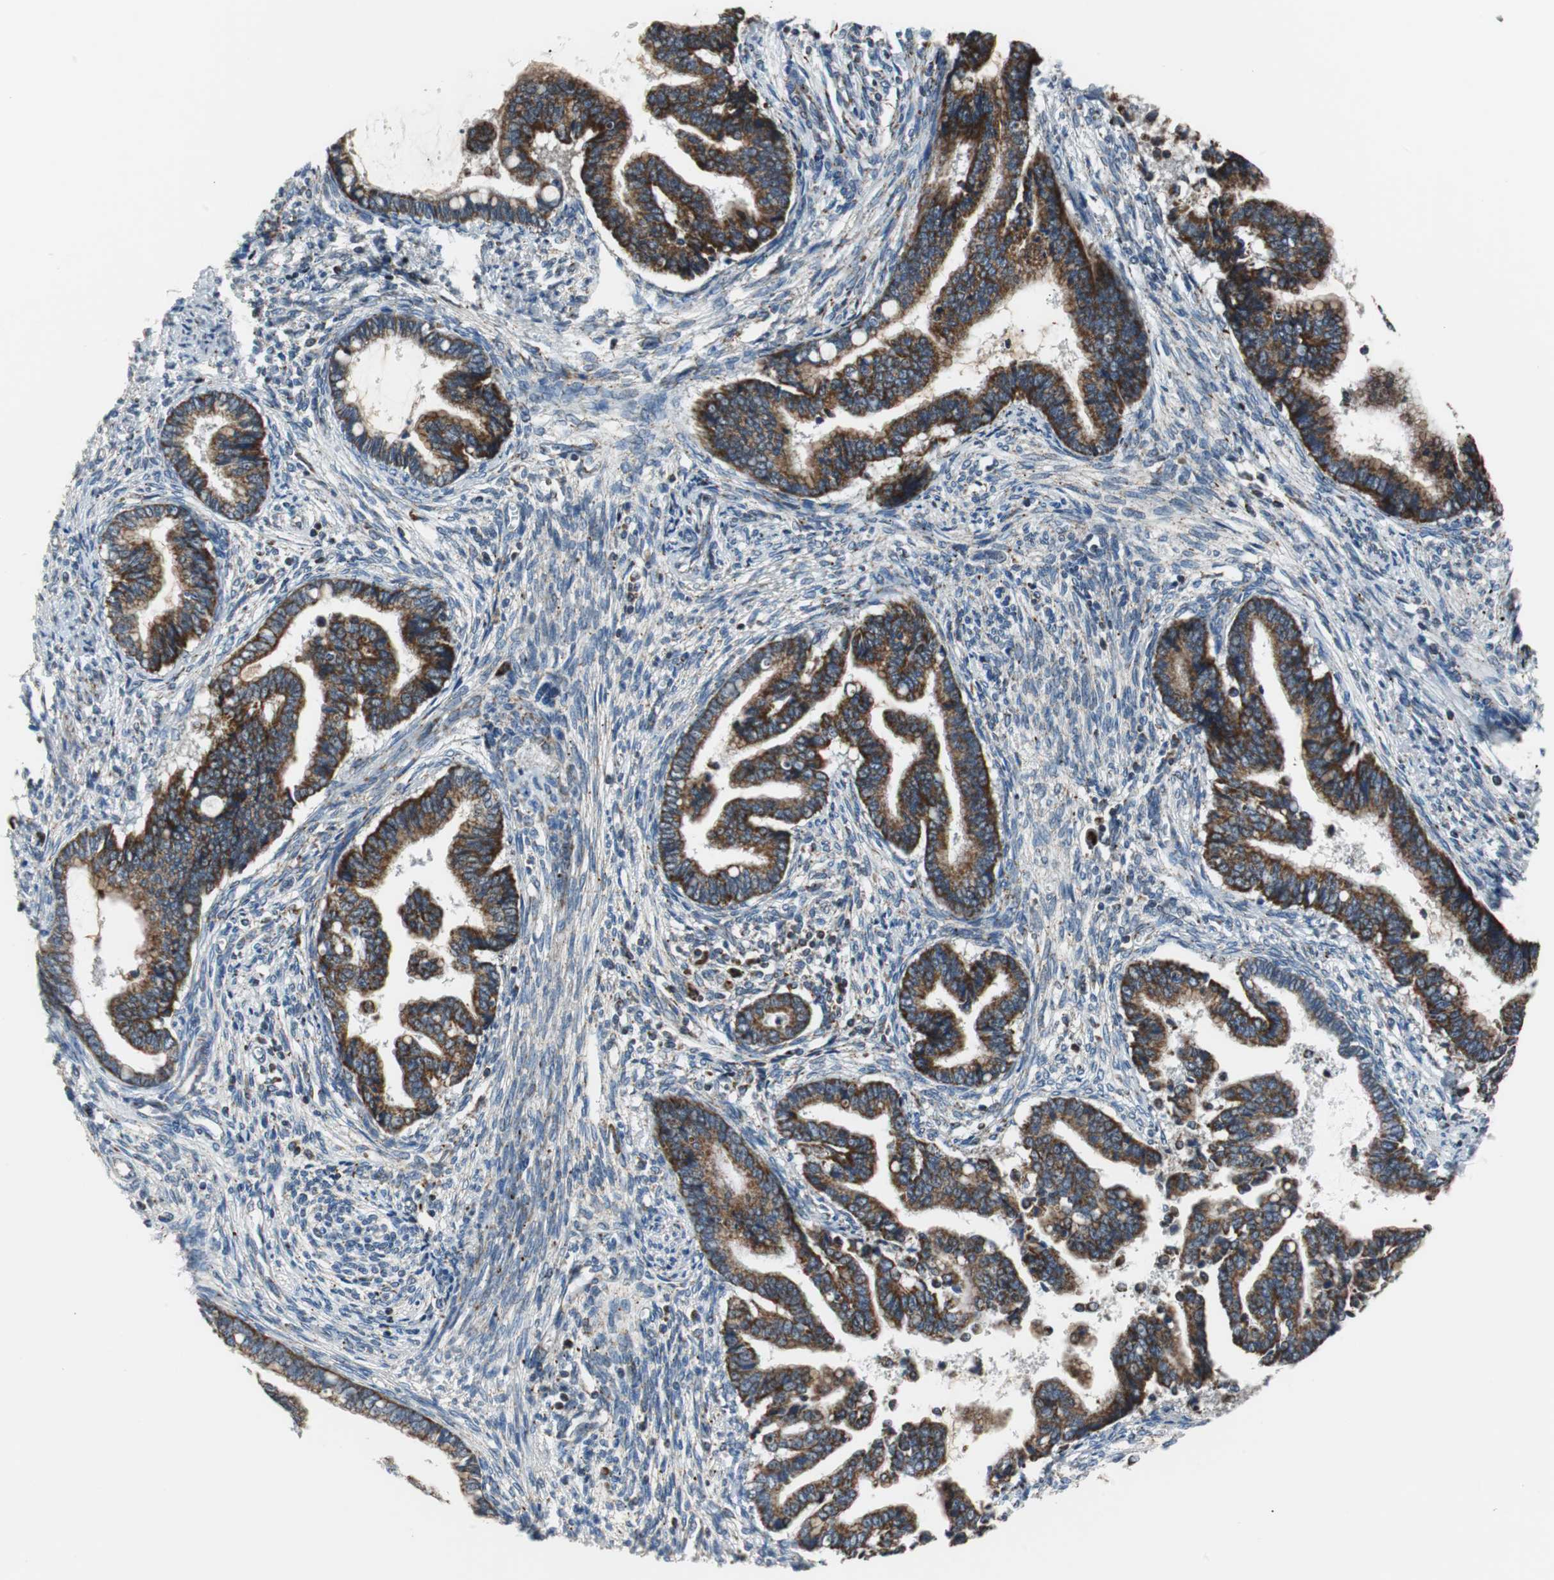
{"staining": {"intensity": "strong", "quantity": ">75%", "location": "cytoplasmic/membranous"}, "tissue": "cervical cancer", "cell_type": "Tumor cells", "image_type": "cancer", "snomed": [{"axis": "morphology", "description": "Adenocarcinoma, NOS"}, {"axis": "topography", "description": "Cervix"}], "caption": "Human cervical adenocarcinoma stained with a protein marker shows strong staining in tumor cells.", "gene": "PITRM1", "patient": {"sex": "female", "age": 44}}